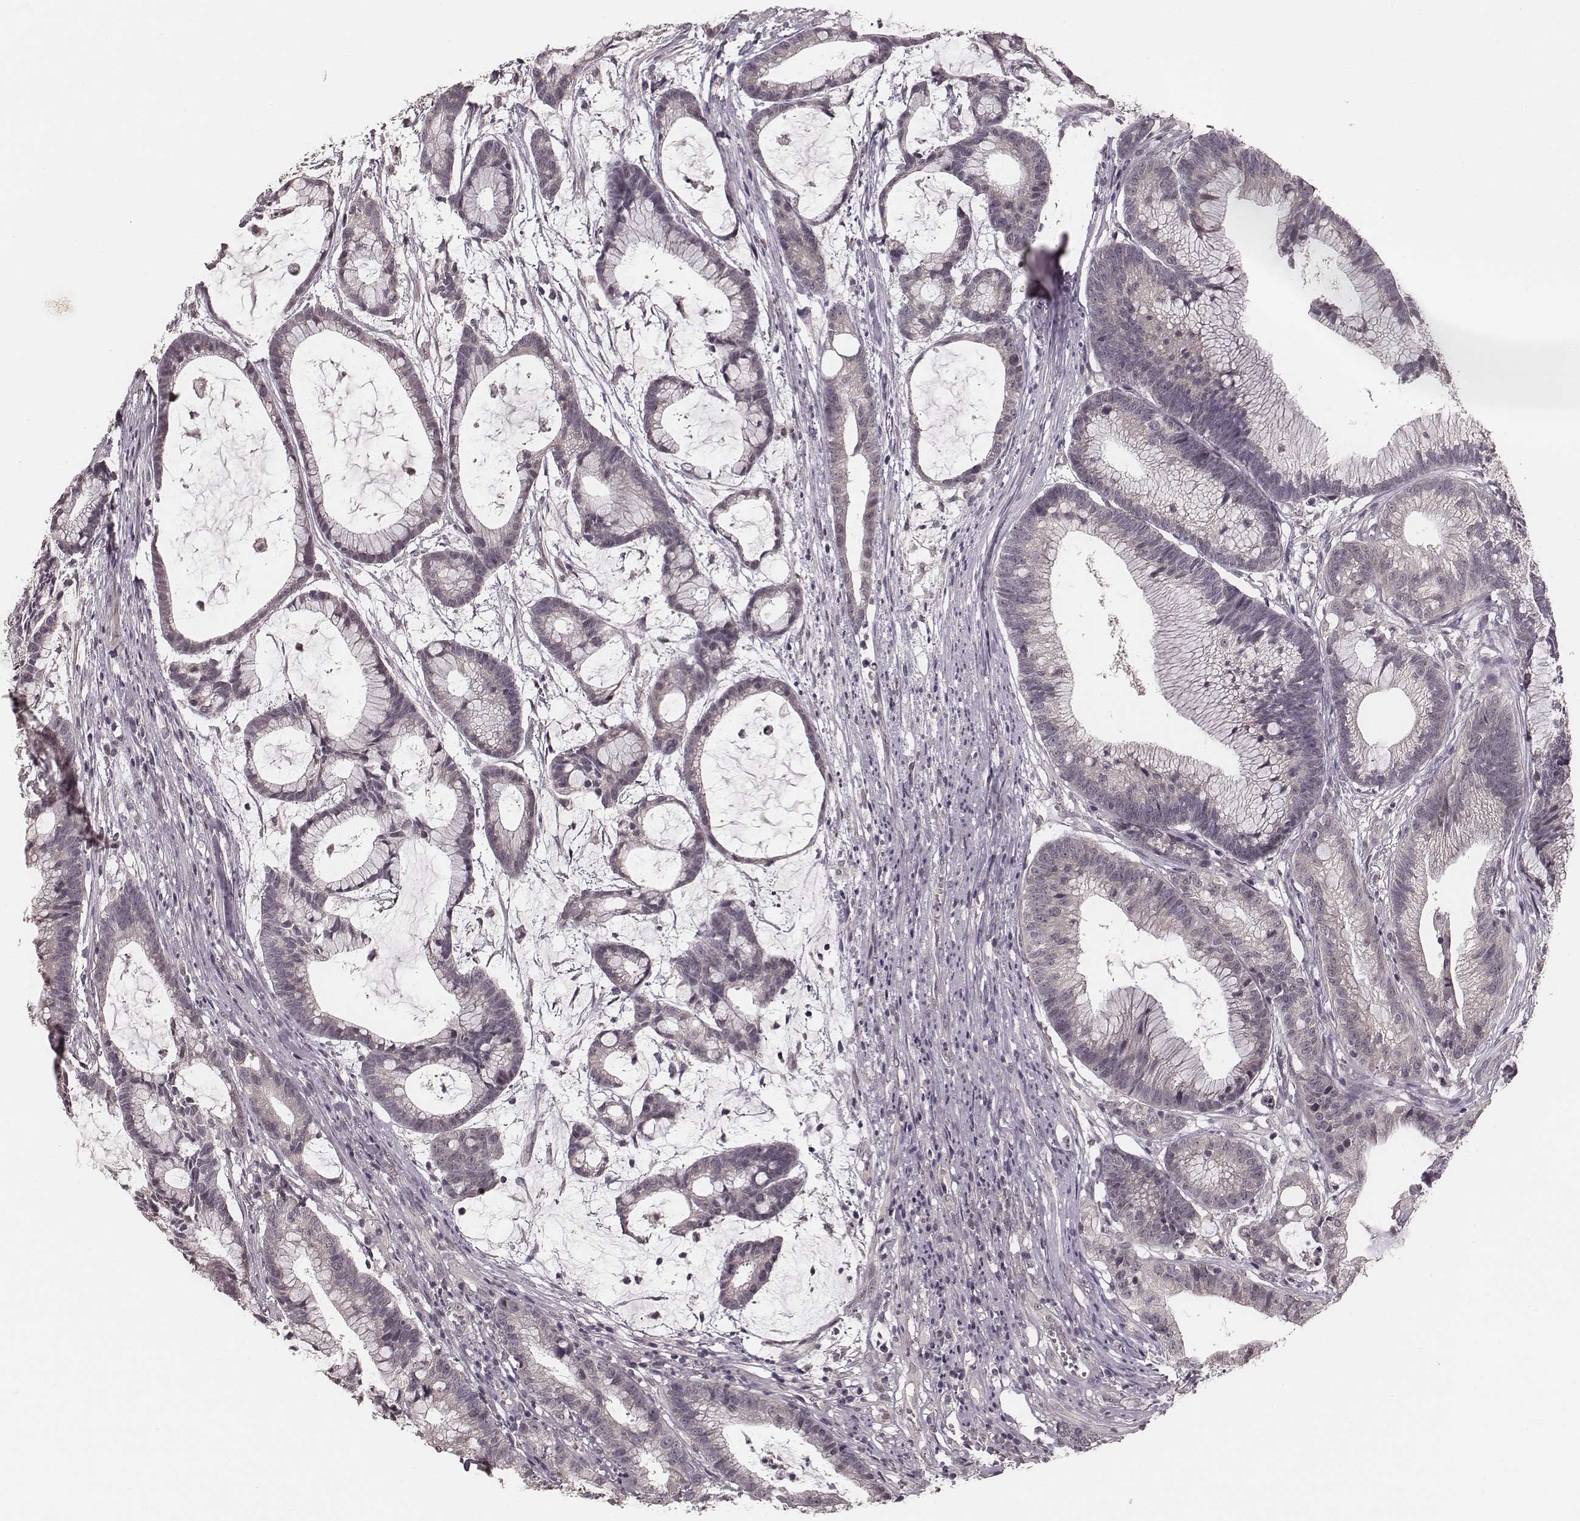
{"staining": {"intensity": "negative", "quantity": "none", "location": "none"}, "tissue": "colorectal cancer", "cell_type": "Tumor cells", "image_type": "cancer", "snomed": [{"axis": "morphology", "description": "Adenocarcinoma, NOS"}, {"axis": "topography", "description": "Colon"}], "caption": "This photomicrograph is of colorectal cancer (adenocarcinoma) stained with immunohistochemistry to label a protein in brown with the nuclei are counter-stained blue. There is no expression in tumor cells.", "gene": "LY6K", "patient": {"sex": "female", "age": 78}}